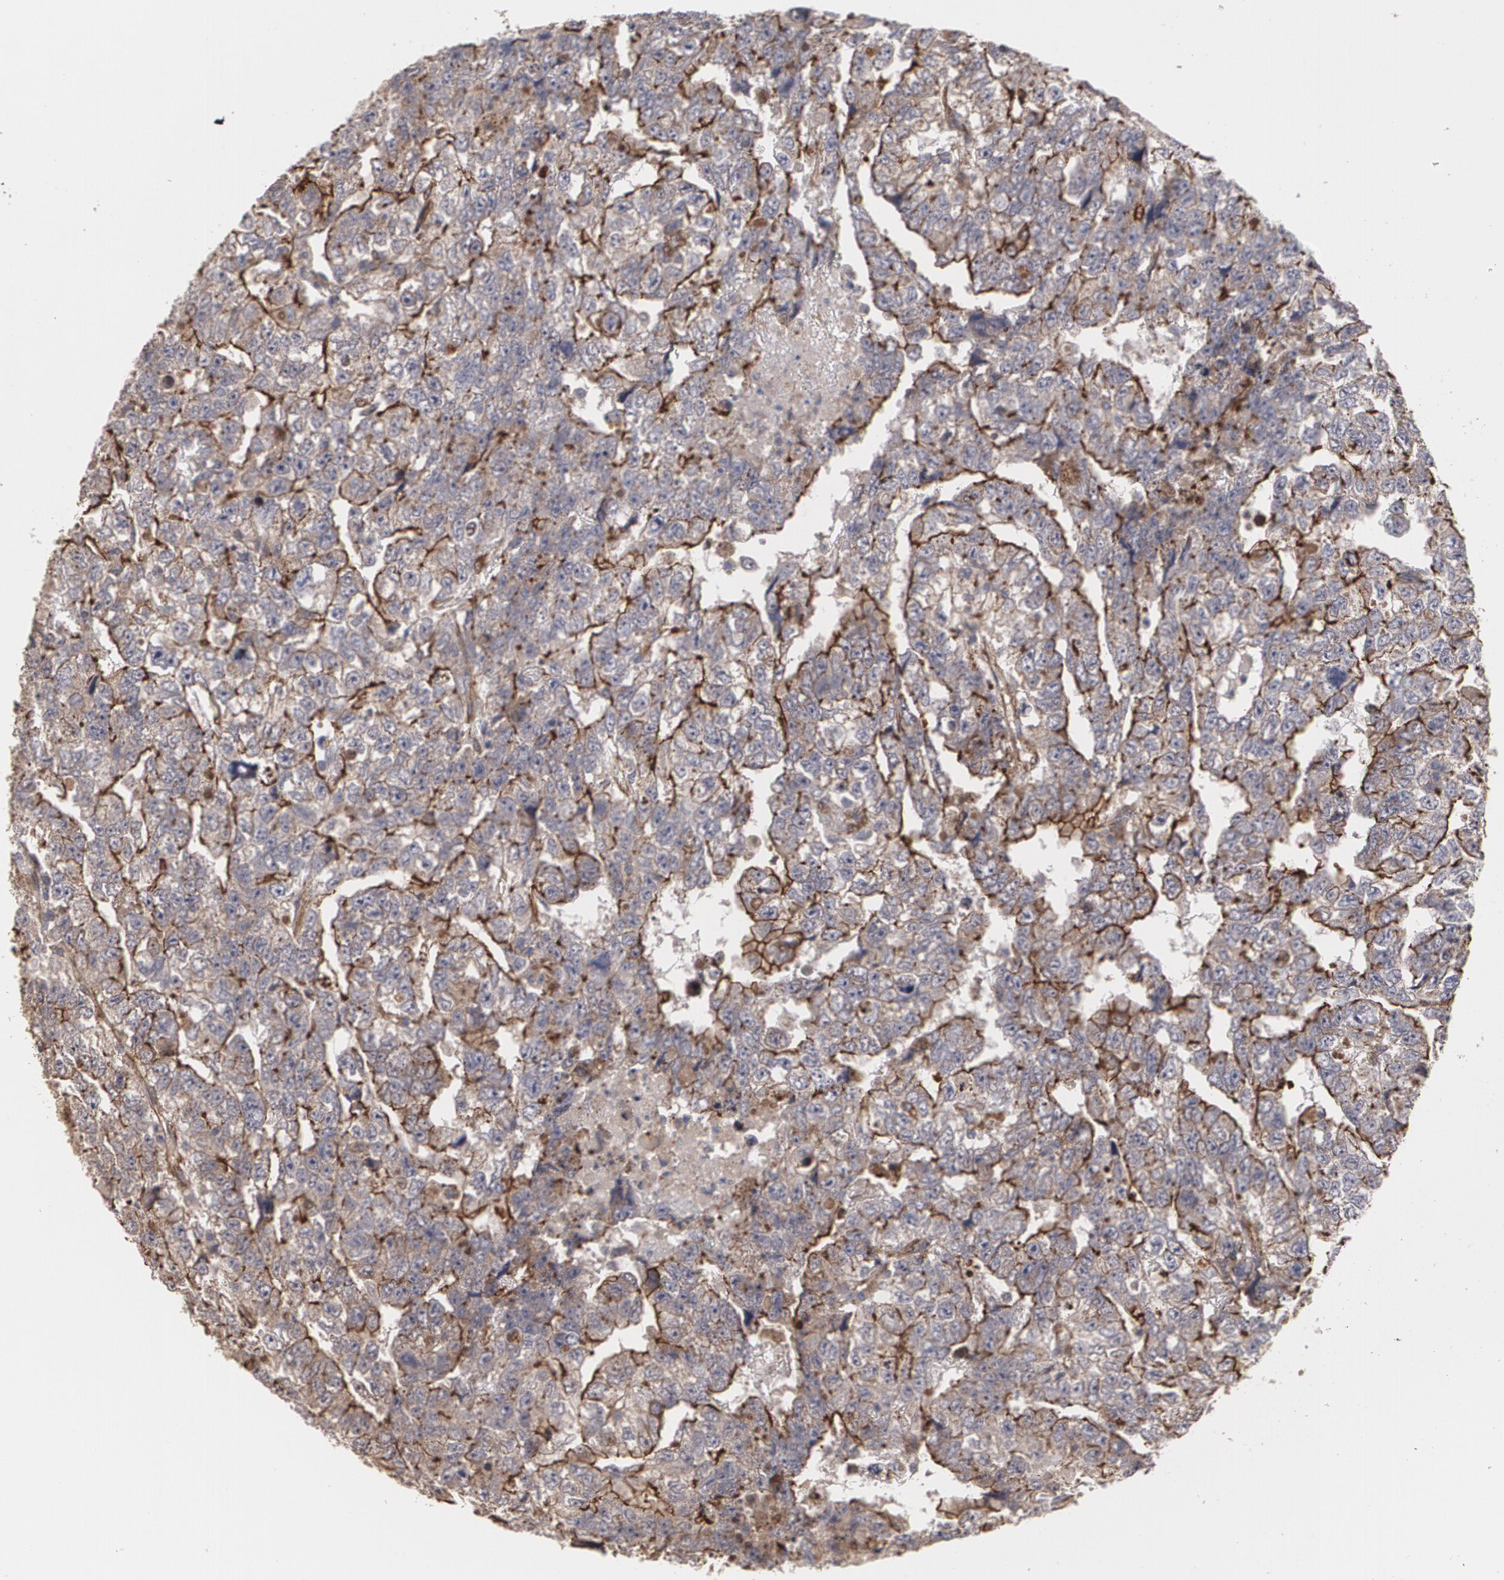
{"staining": {"intensity": "moderate", "quantity": ">75%", "location": "cytoplasmic/membranous"}, "tissue": "testis cancer", "cell_type": "Tumor cells", "image_type": "cancer", "snomed": [{"axis": "morphology", "description": "Carcinoma, Embryonal, NOS"}, {"axis": "topography", "description": "Testis"}], "caption": "IHC histopathology image of human testis cancer stained for a protein (brown), which shows medium levels of moderate cytoplasmic/membranous positivity in about >75% of tumor cells.", "gene": "TJP1", "patient": {"sex": "male", "age": 36}}